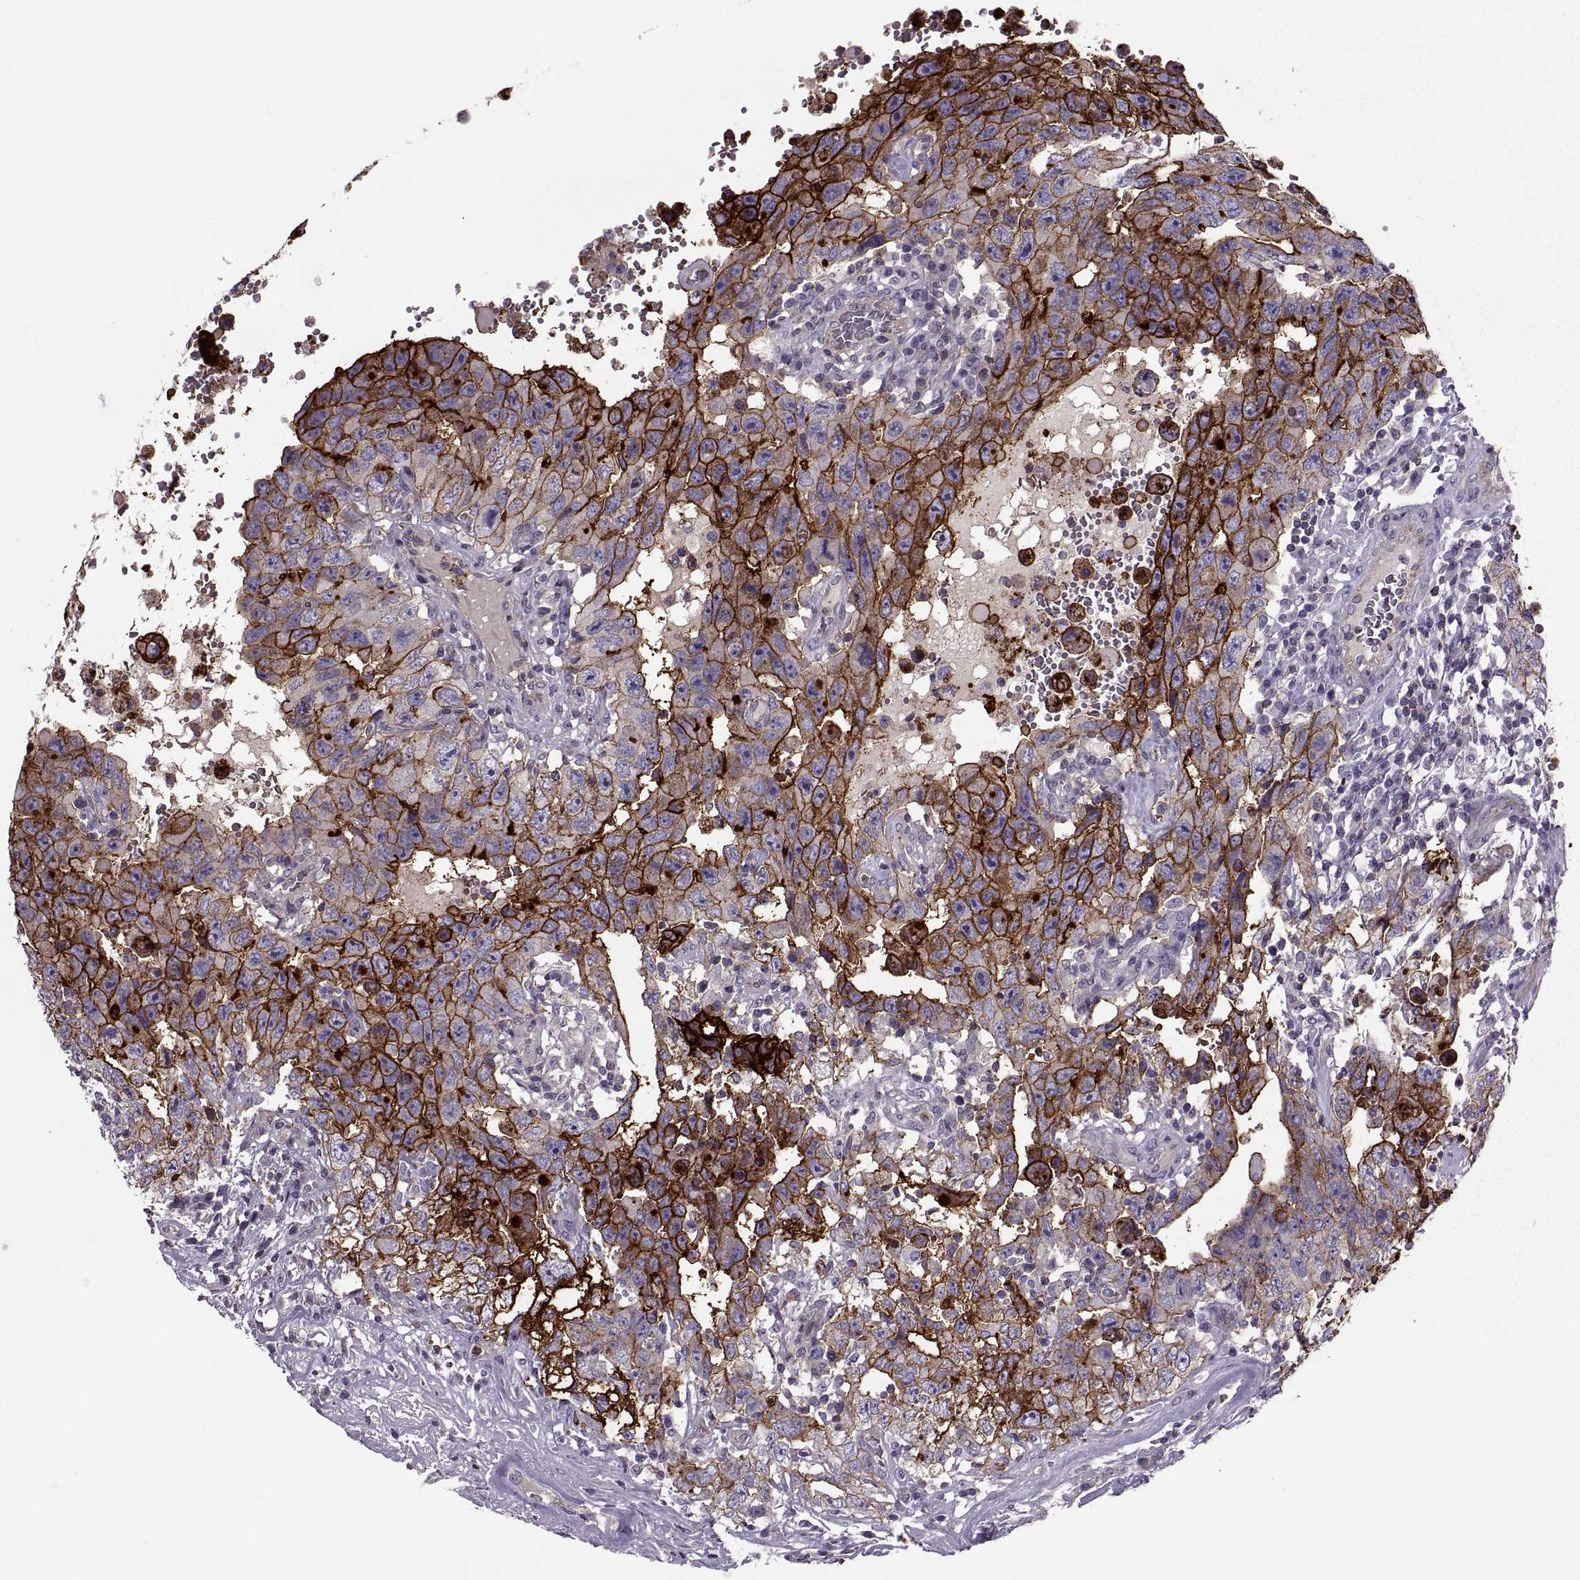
{"staining": {"intensity": "strong", "quantity": ">75%", "location": "cytoplasmic/membranous"}, "tissue": "testis cancer", "cell_type": "Tumor cells", "image_type": "cancer", "snomed": [{"axis": "morphology", "description": "Carcinoma, Embryonal, NOS"}, {"axis": "topography", "description": "Testis"}], "caption": "An image of testis embryonal carcinoma stained for a protein demonstrates strong cytoplasmic/membranous brown staining in tumor cells.", "gene": "SLC2A3", "patient": {"sex": "male", "age": 26}}